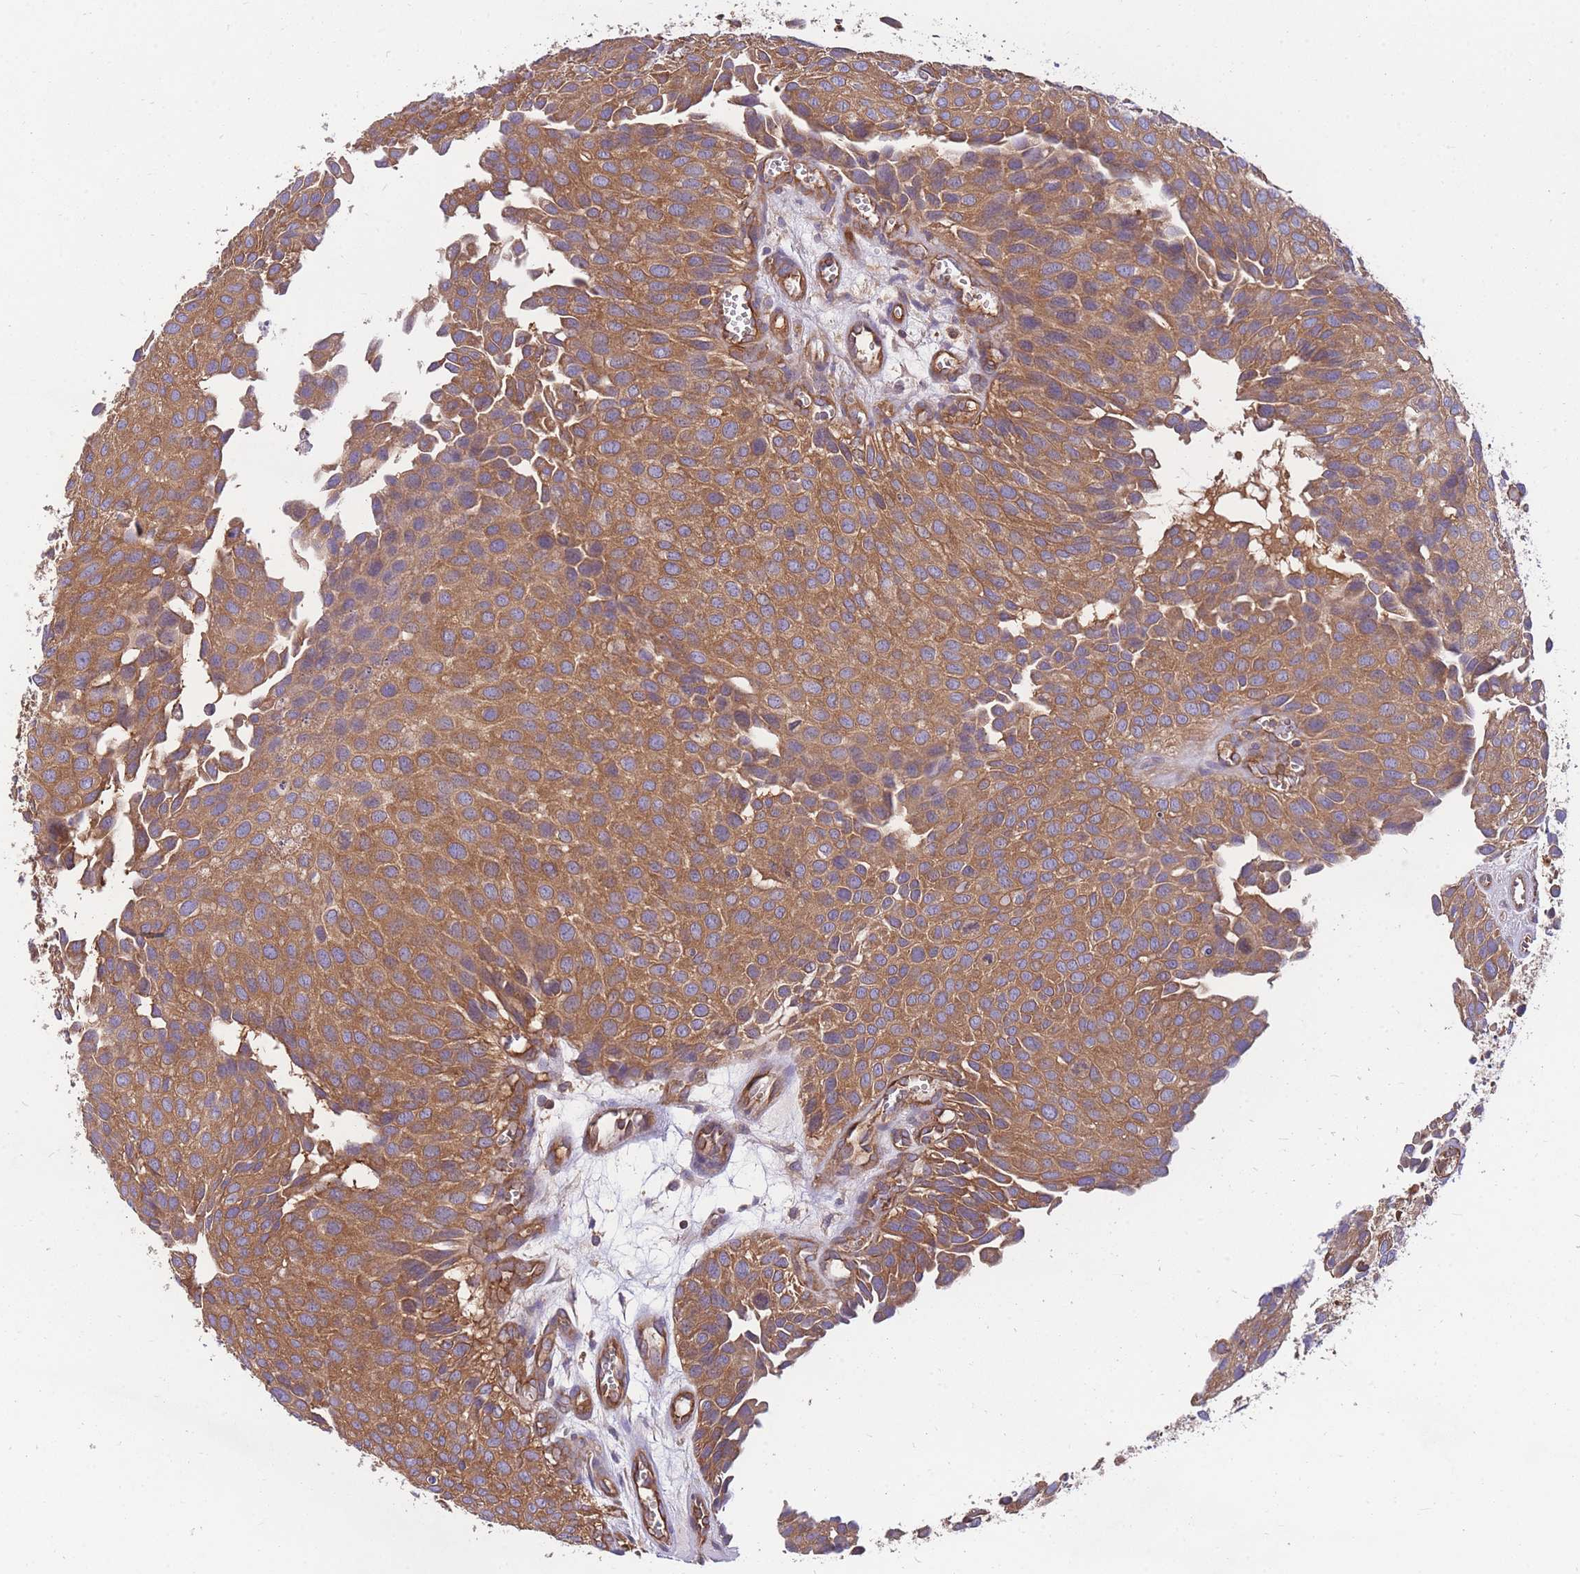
{"staining": {"intensity": "moderate", "quantity": ">75%", "location": "cytoplasmic/membranous"}, "tissue": "urothelial cancer", "cell_type": "Tumor cells", "image_type": "cancer", "snomed": [{"axis": "morphology", "description": "Urothelial carcinoma, Low grade"}, {"axis": "topography", "description": "Urinary bladder"}], "caption": "Urothelial cancer was stained to show a protein in brown. There is medium levels of moderate cytoplasmic/membranous staining in approximately >75% of tumor cells.", "gene": "GGA1", "patient": {"sex": "male", "age": 88}}